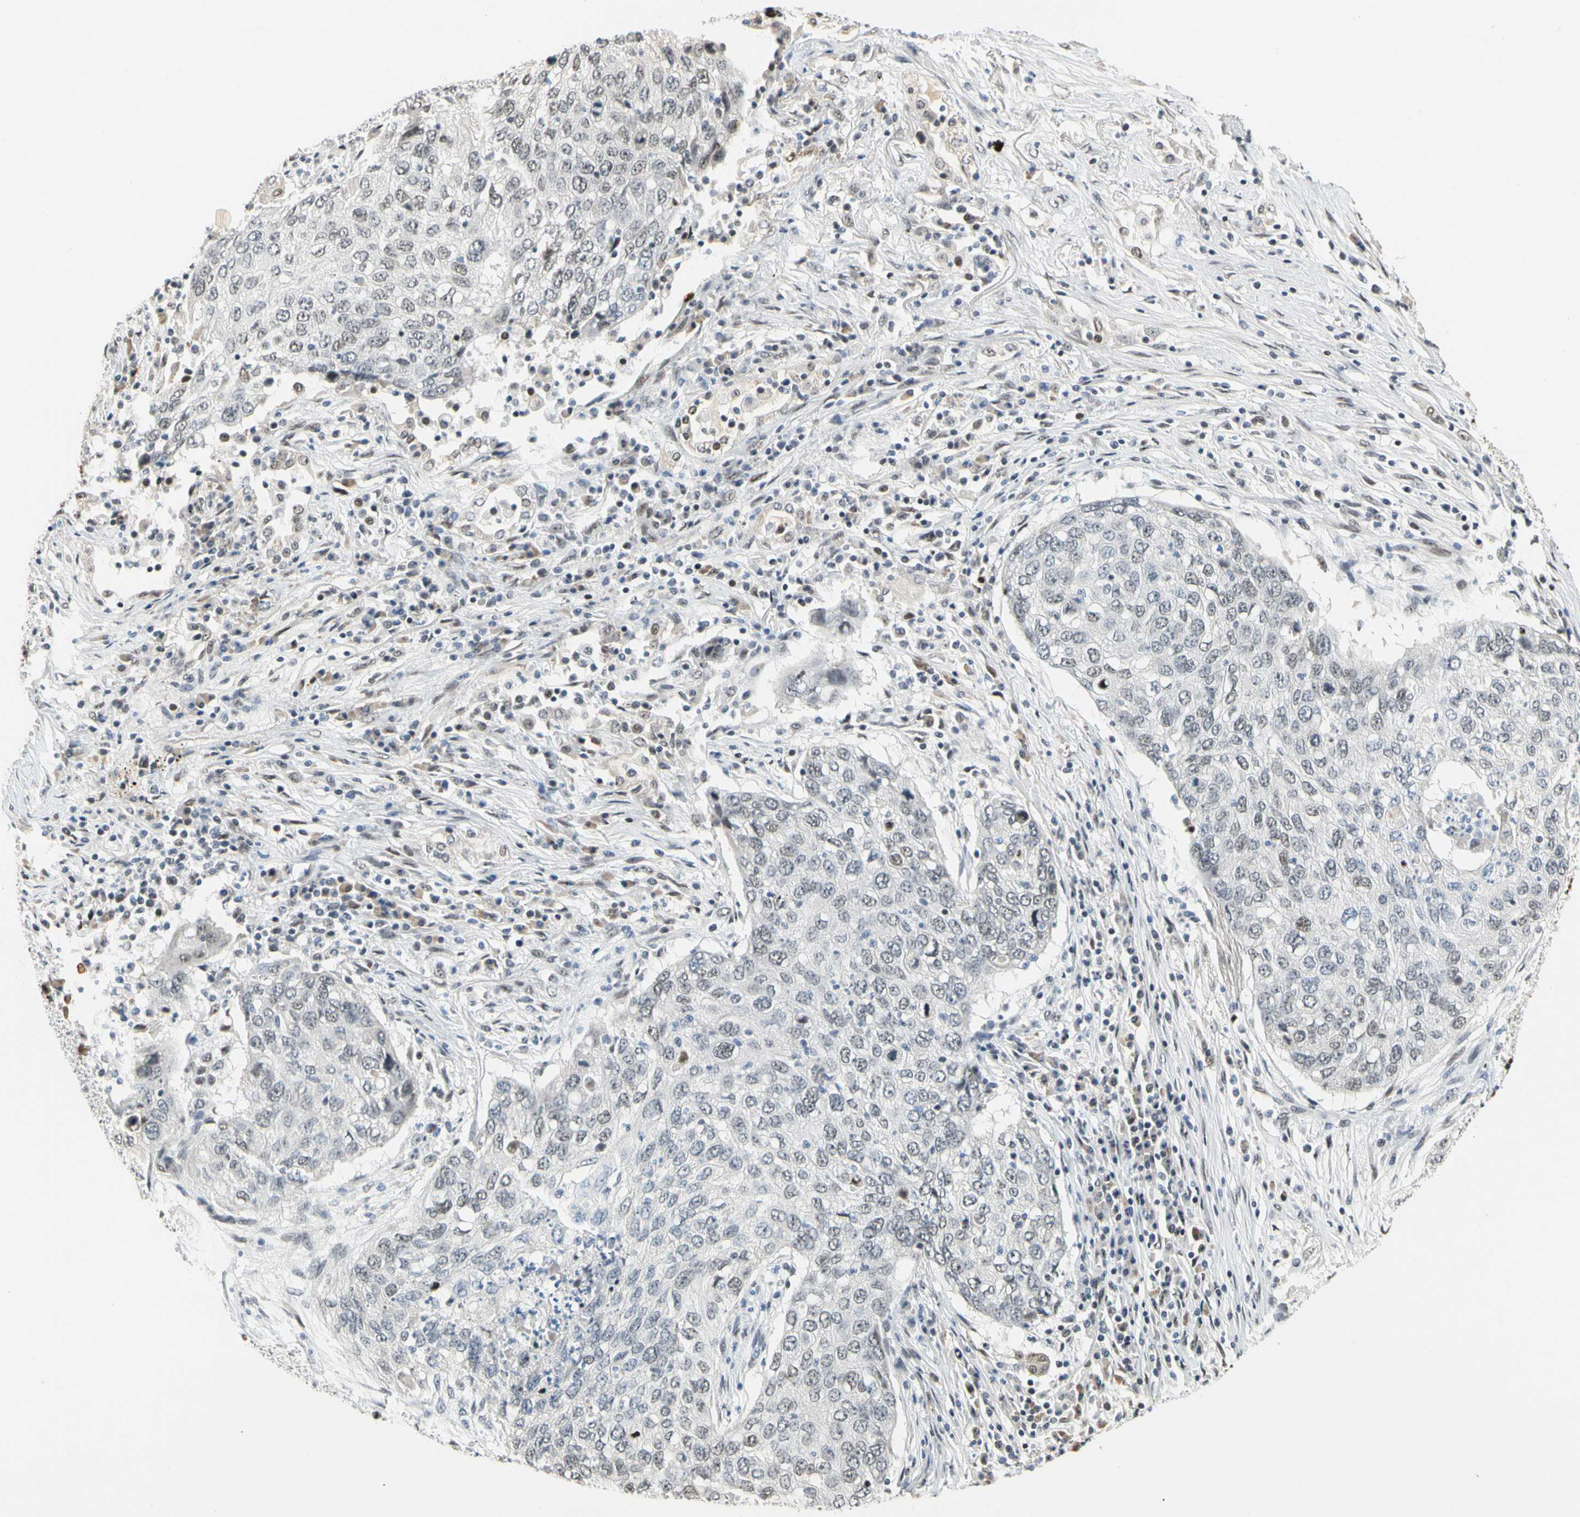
{"staining": {"intensity": "negative", "quantity": "none", "location": "none"}, "tissue": "lung cancer", "cell_type": "Tumor cells", "image_type": "cancer", "snomed": [{"axis": "morphology", "description": "Squamous cell carcinoma, NOS"}, {"axis": "topography", "description": "Lung"}], "caption": "This is a histopathology image of immunohistochemistry staining of lung squamous cell carcinoma, which shows no staining in tumor cells.", "gene": "ZSCAN16", "patient": {"sex": "female", "age": 63}}